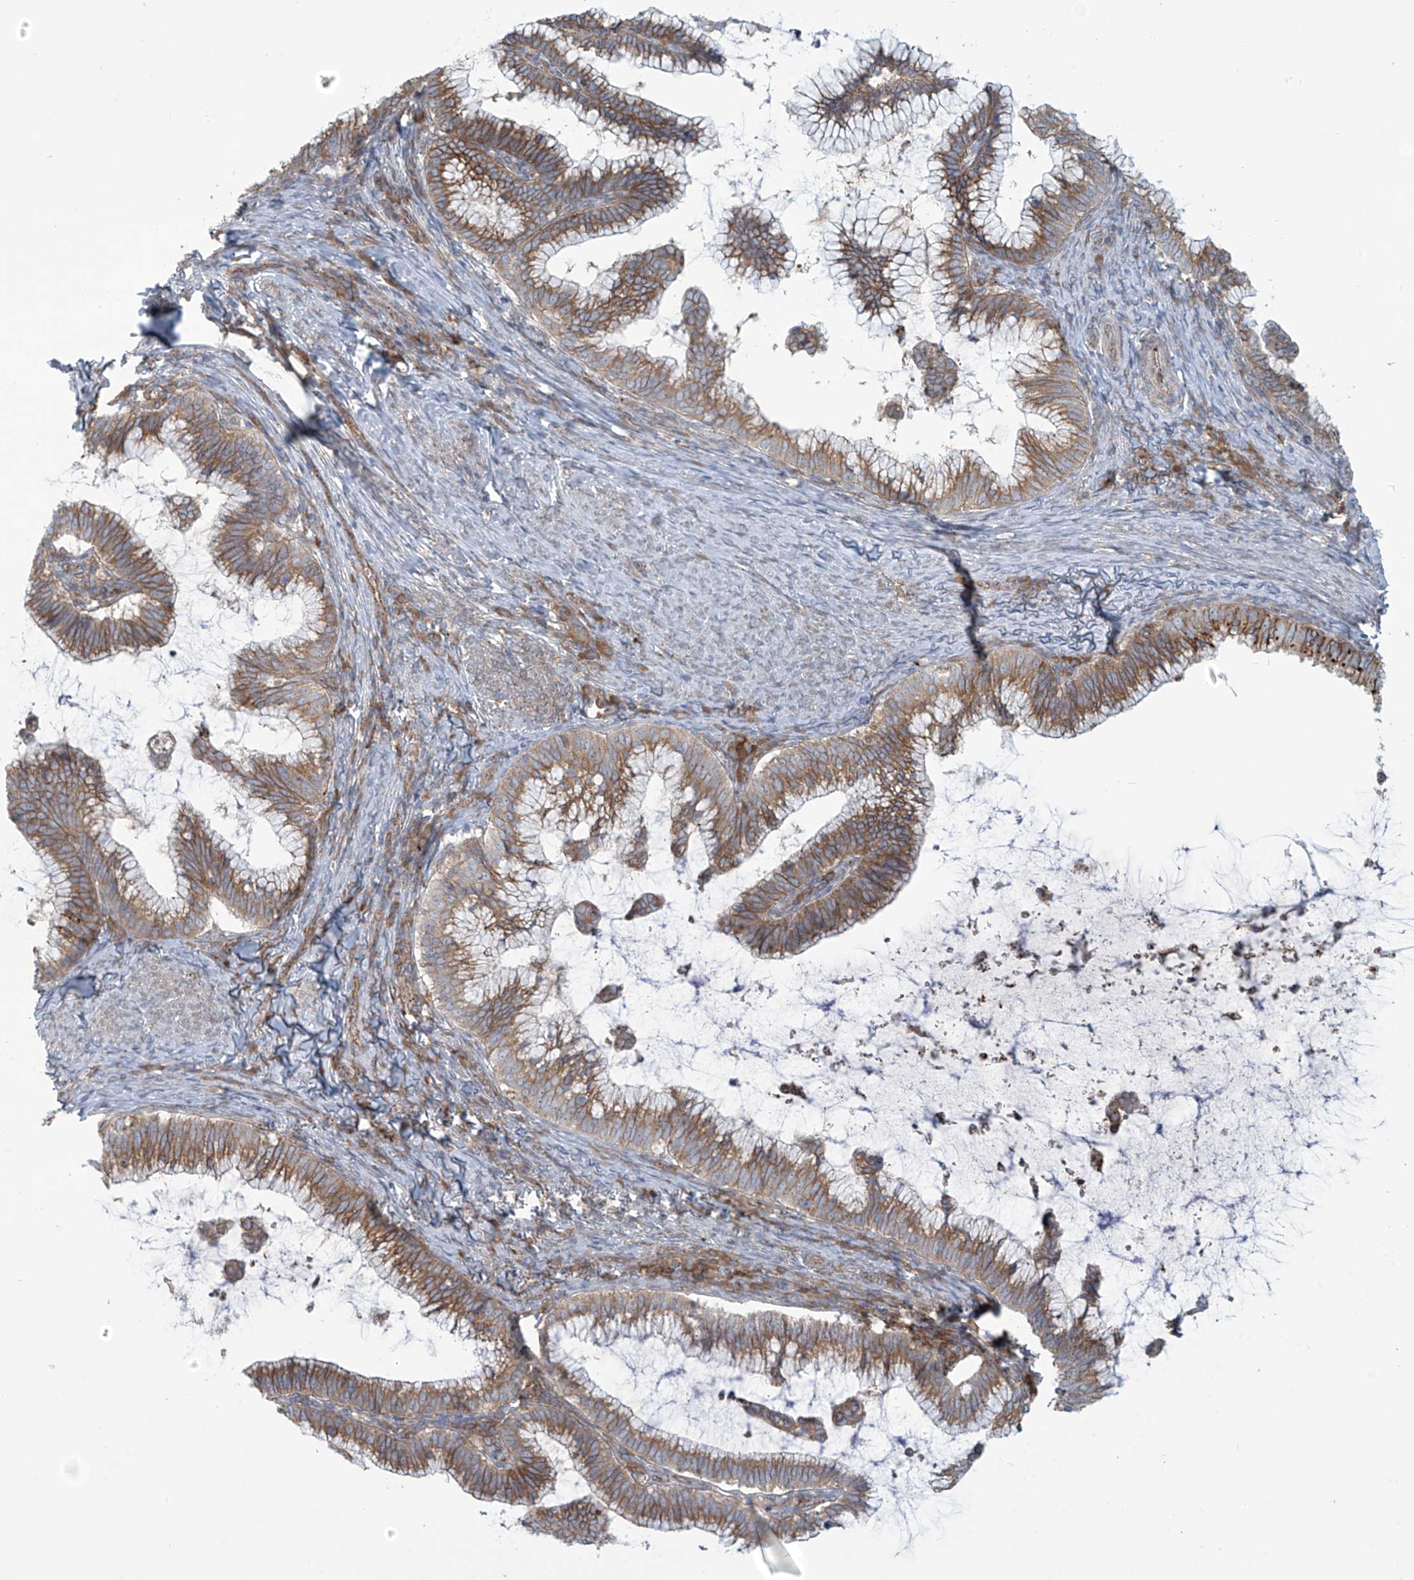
{"staining": {"intensity": "moderate", "quantity": ">75%", "location": "cytoplasmic/membranous"}, "tissue": "cervical cancer", "cell_type": "Tumor cells", "image_type": "cancer", "snomed": [{"axis": "morphology", "description": "Adenocarcinoma, NOS"}, {"axis": "topography", "description": "Cervix"}], "caption": "Tumor cells show medium levels of moderate cytoplasmic/membranous positivity in approximately >75% of cells in human cervical cancer (adenocarcinoma).", "gene": "LZTS3", "patient": {"sex": "female", "age": 36}}